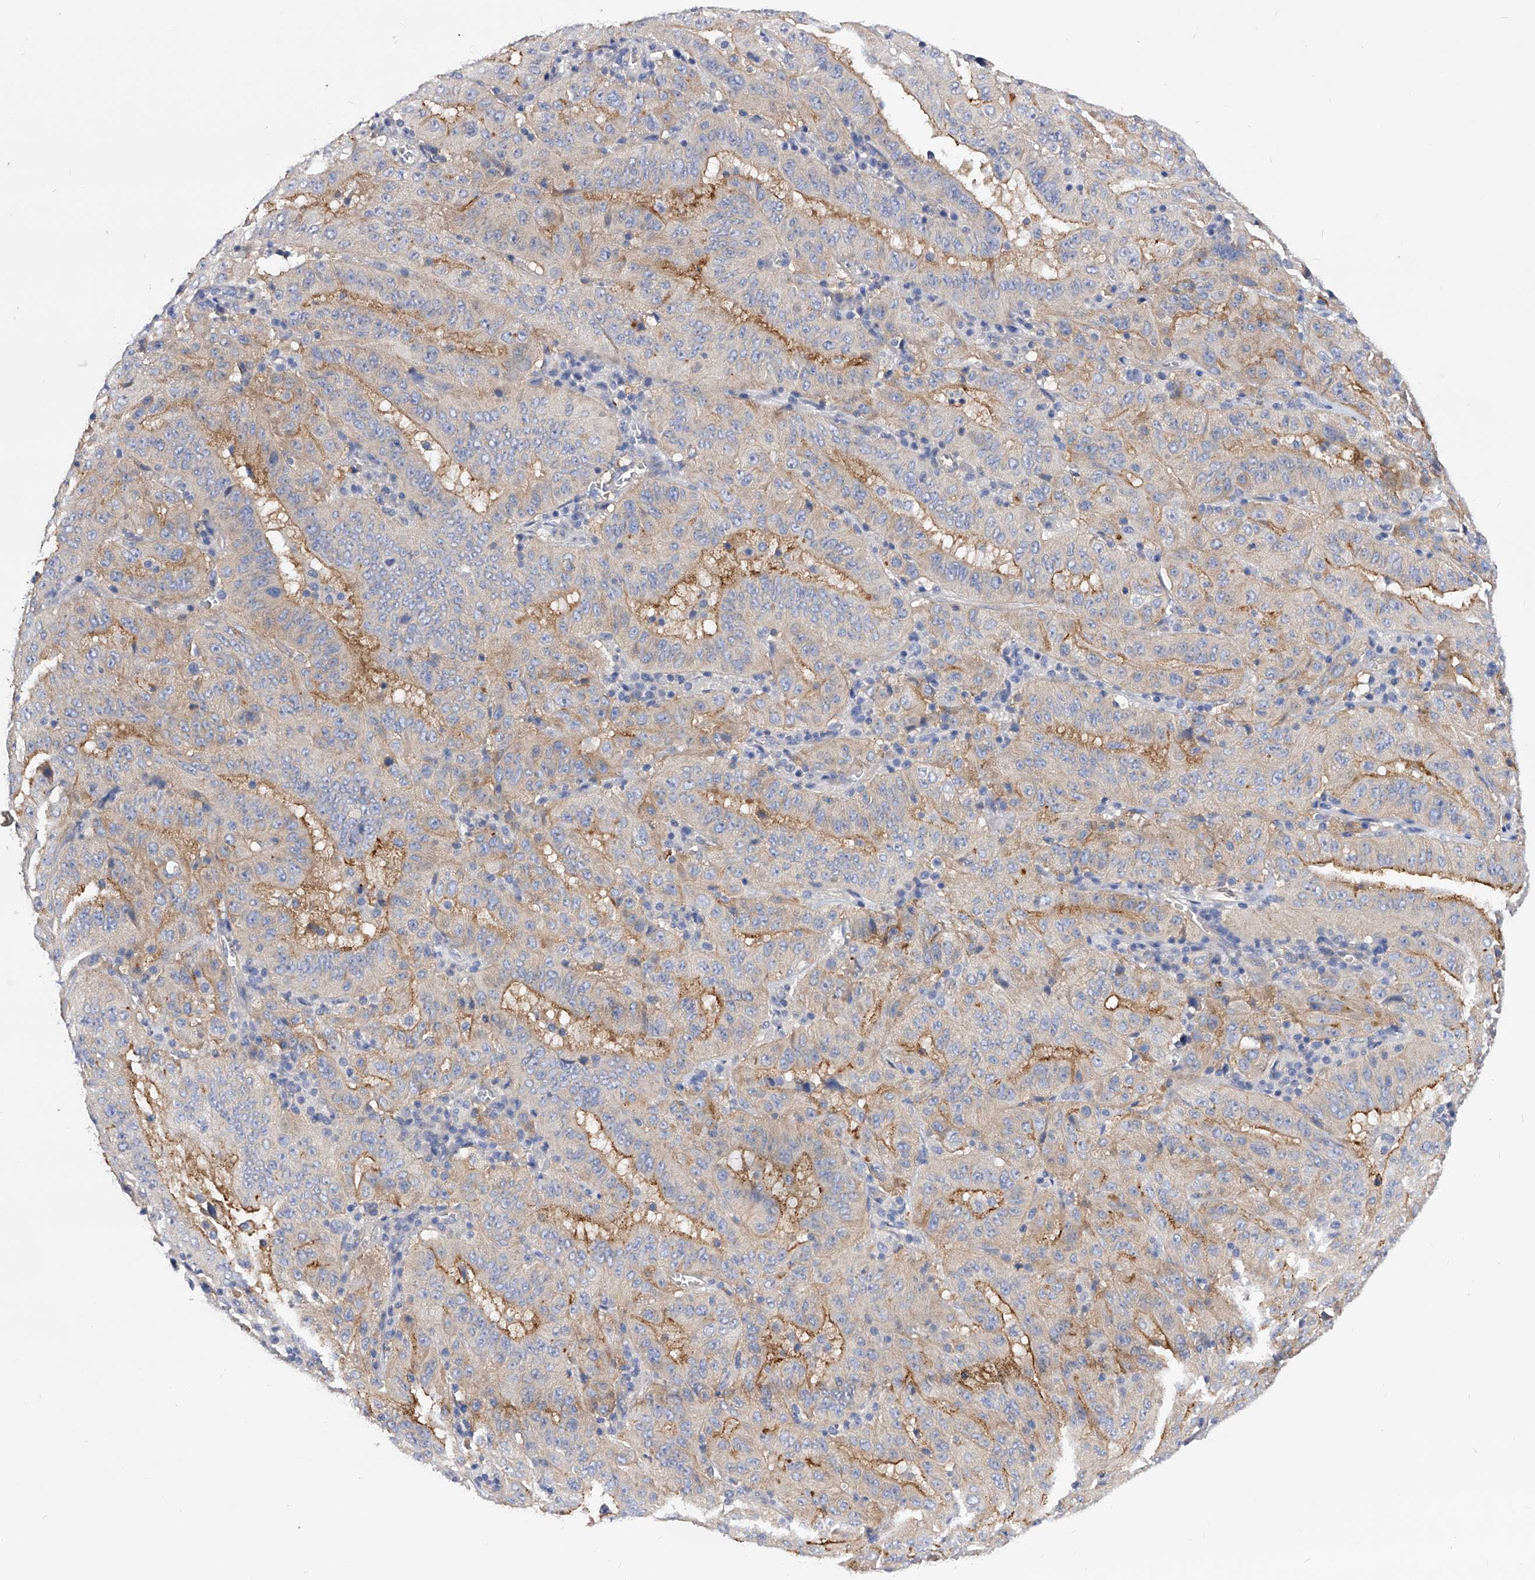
{"staining": {"intensity": "moderate", "quantity": "25%-75%", "location": "cytoplasmic/membranous"}, "tissue": "pancreatic cancer", "cell_type": "Tumor cells", "image_type": "cancer", "snomed": [{"axis": "morphology", "description": "Adenocarcinoma, NOS"}, {"axis": "topography", "description": "Pancreas"}], "caption": "Adenocarcinoma (pancreatic) tissue reveals moderate cytoplasmic/membranous staining in approximately 25%-75% of tumor cells, visualized by immunohistochemistry. The staining was performed using DAB, with brown indicating positive protein expression. Nuclei are stained blue with hematoxylin.", "gene": "PPP5C", "patient": {"sex": "male", "age": 63}}